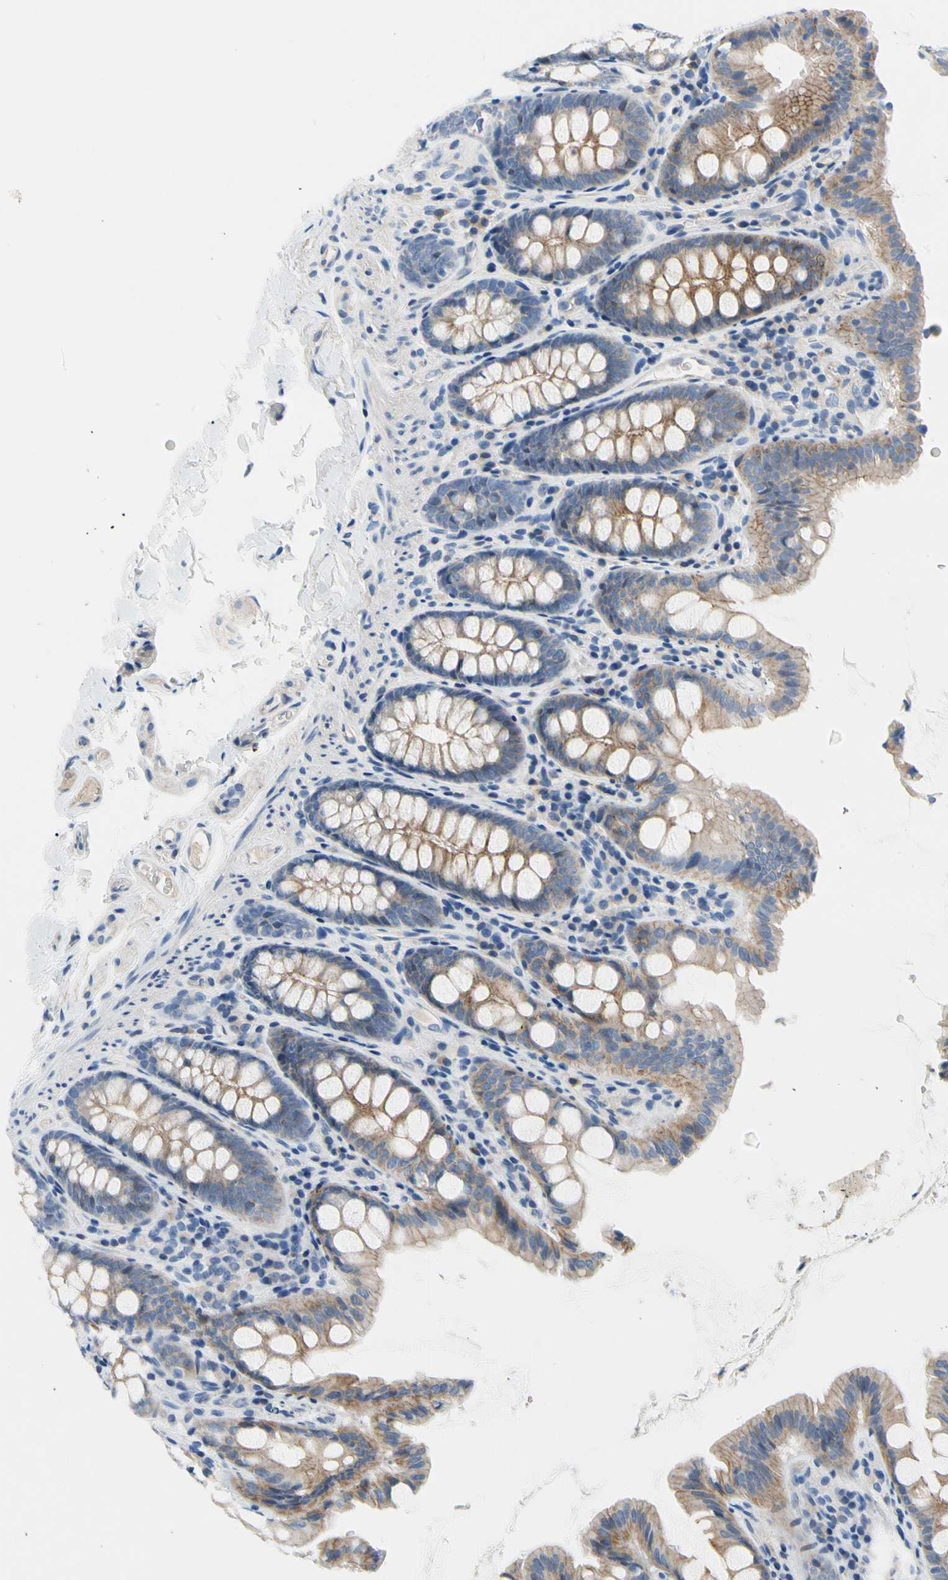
{"staining": {"intensity": "weak", "quantity": "25%-75%", "location": "cytoplasmic/membranous"}, "tissue": "colon", "cell_type": "Endothelial cells", "image_type": "normal", "snomed": [{"axis": "morphology", "description": "Normal tissue, NOS"}, {"axis": "topography", "description": "Colon"}], "caption": "Weak cytoplasmic/membranous protein staining is identified in approximately 25%-75% of endothelial cells in colon.", "gene": "CA14", "patient": {"sex": "female", "age": 61}}